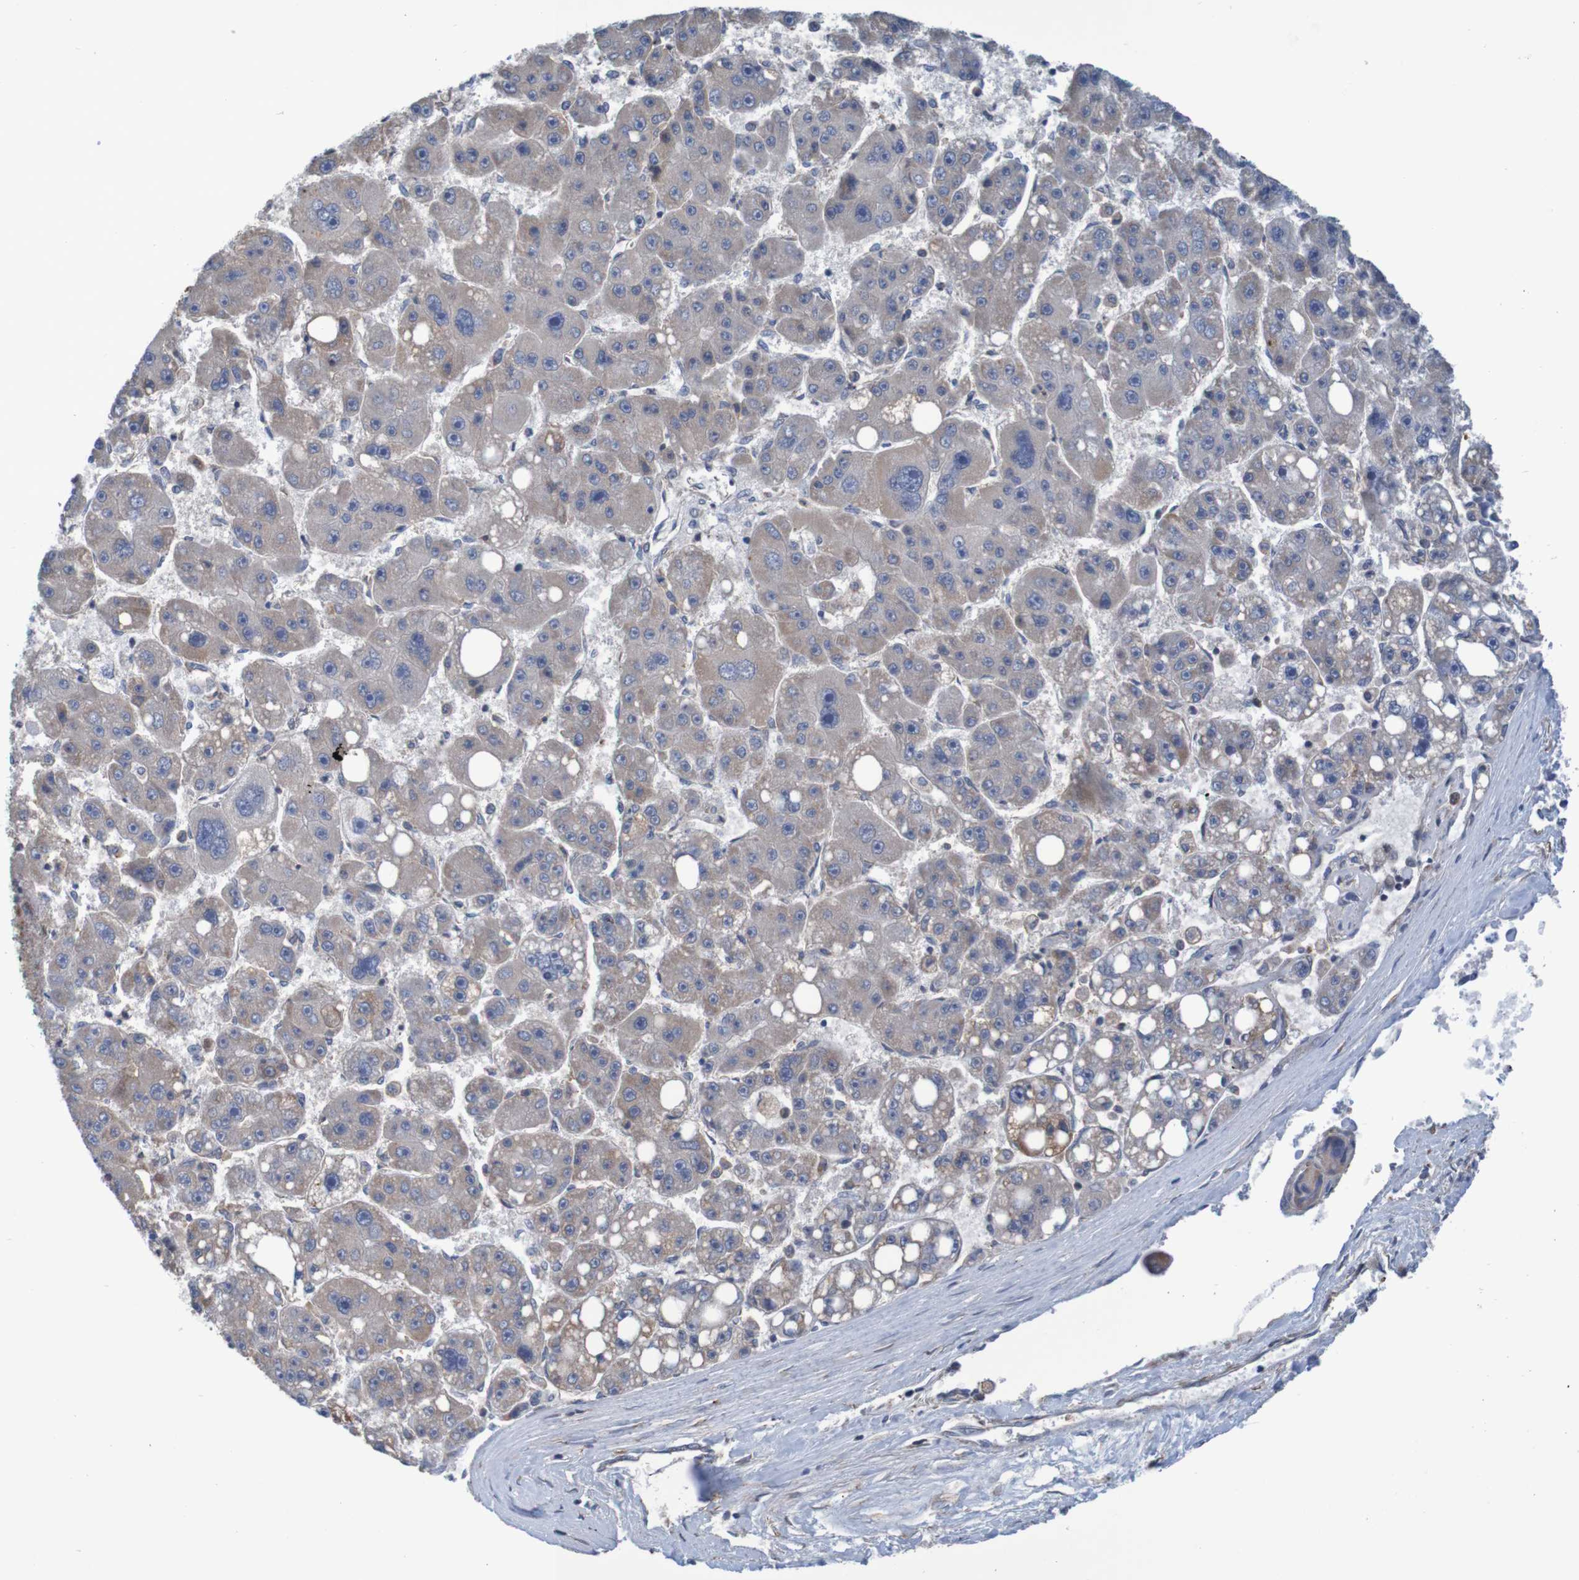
{"staining": {"intensity": "weak", "quantity": ">75%", "location": "cytoplasmic/membranous"}, "tissue": "liver cancer", "cell_type": "Tumor cells", "image_type": "cancer", "snomed": [{"axis": "morphology", "description": "Carcinoma, Hepatocellular, NOS"}, {"axis": "topography", "description": "Liver"}], "caption": "A micrograph of human liver hepatocellular carcinoma stained for a protein demonstrates weak cytoplasmic/membranous brown staining in tumor cells.", "gene": "CLDN18", "patient": {"sex": "female", "age": 61}}